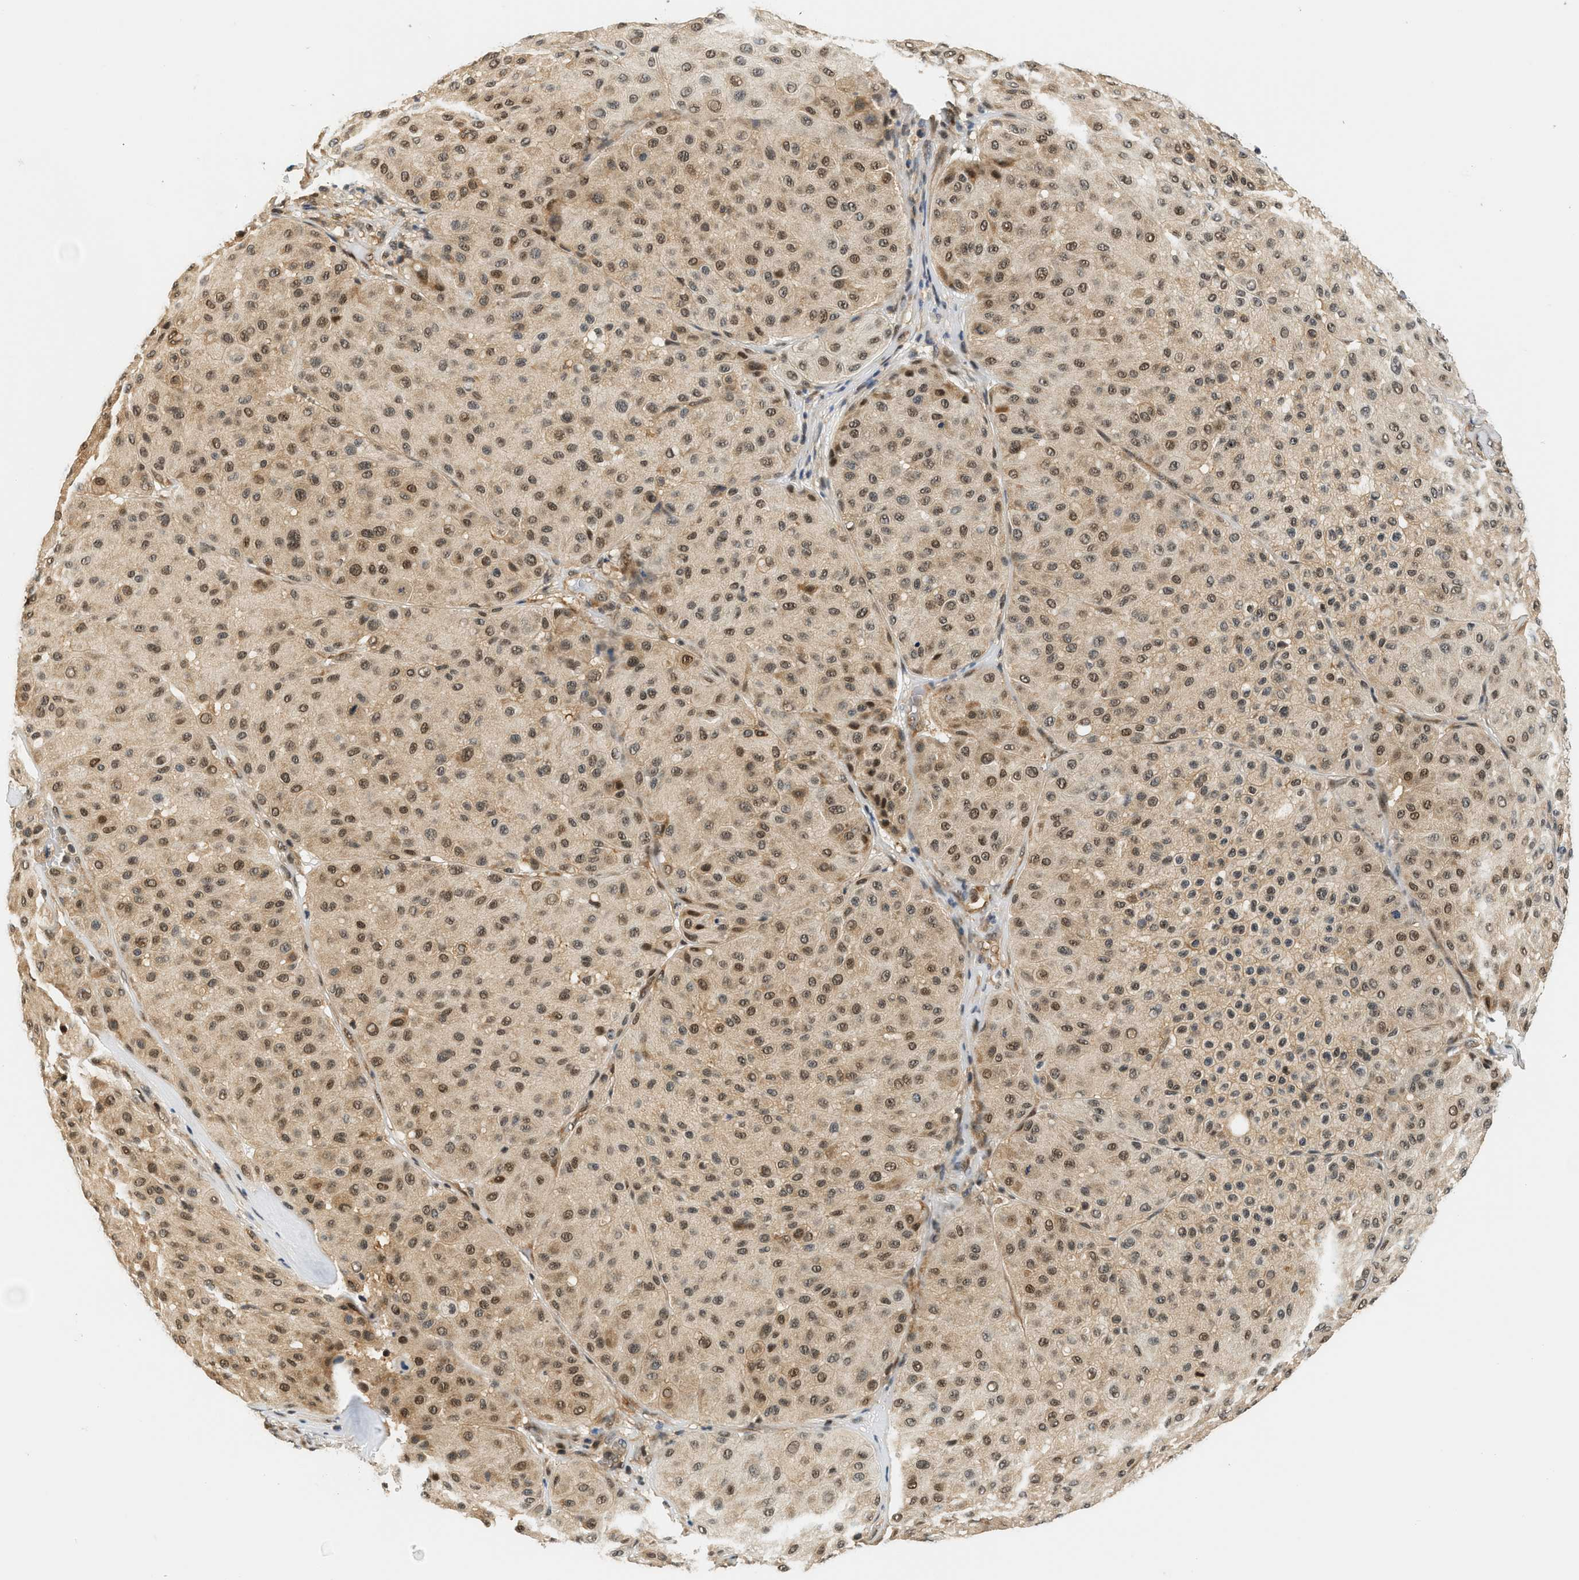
{"staining": {"intensity": "moderate", "quantity": ">75%", "location": "cytoplasmic/membranous,nuclear"}, "tissue": "melanoma", "cell_type": "Tumor cells", "image_type": "cancer", "snomed": [{"axis": "morphology", "description": "Normal tissue, NOS"}, {"axis": "morphology", "description": "Malignant melanoma, Metastatic site"}, {"axis": "topography", "description": "Skin"}], "caption": "Approximately >75% of tumor cells in human malignant melanoma (metastatic site) show moderate cytoplasmic/membranous and nuclear protein positivity as visualized by brown immunohistochemical staining.", "gene": "PSMD3", "patient": {"sex": "male", "age": 41}}